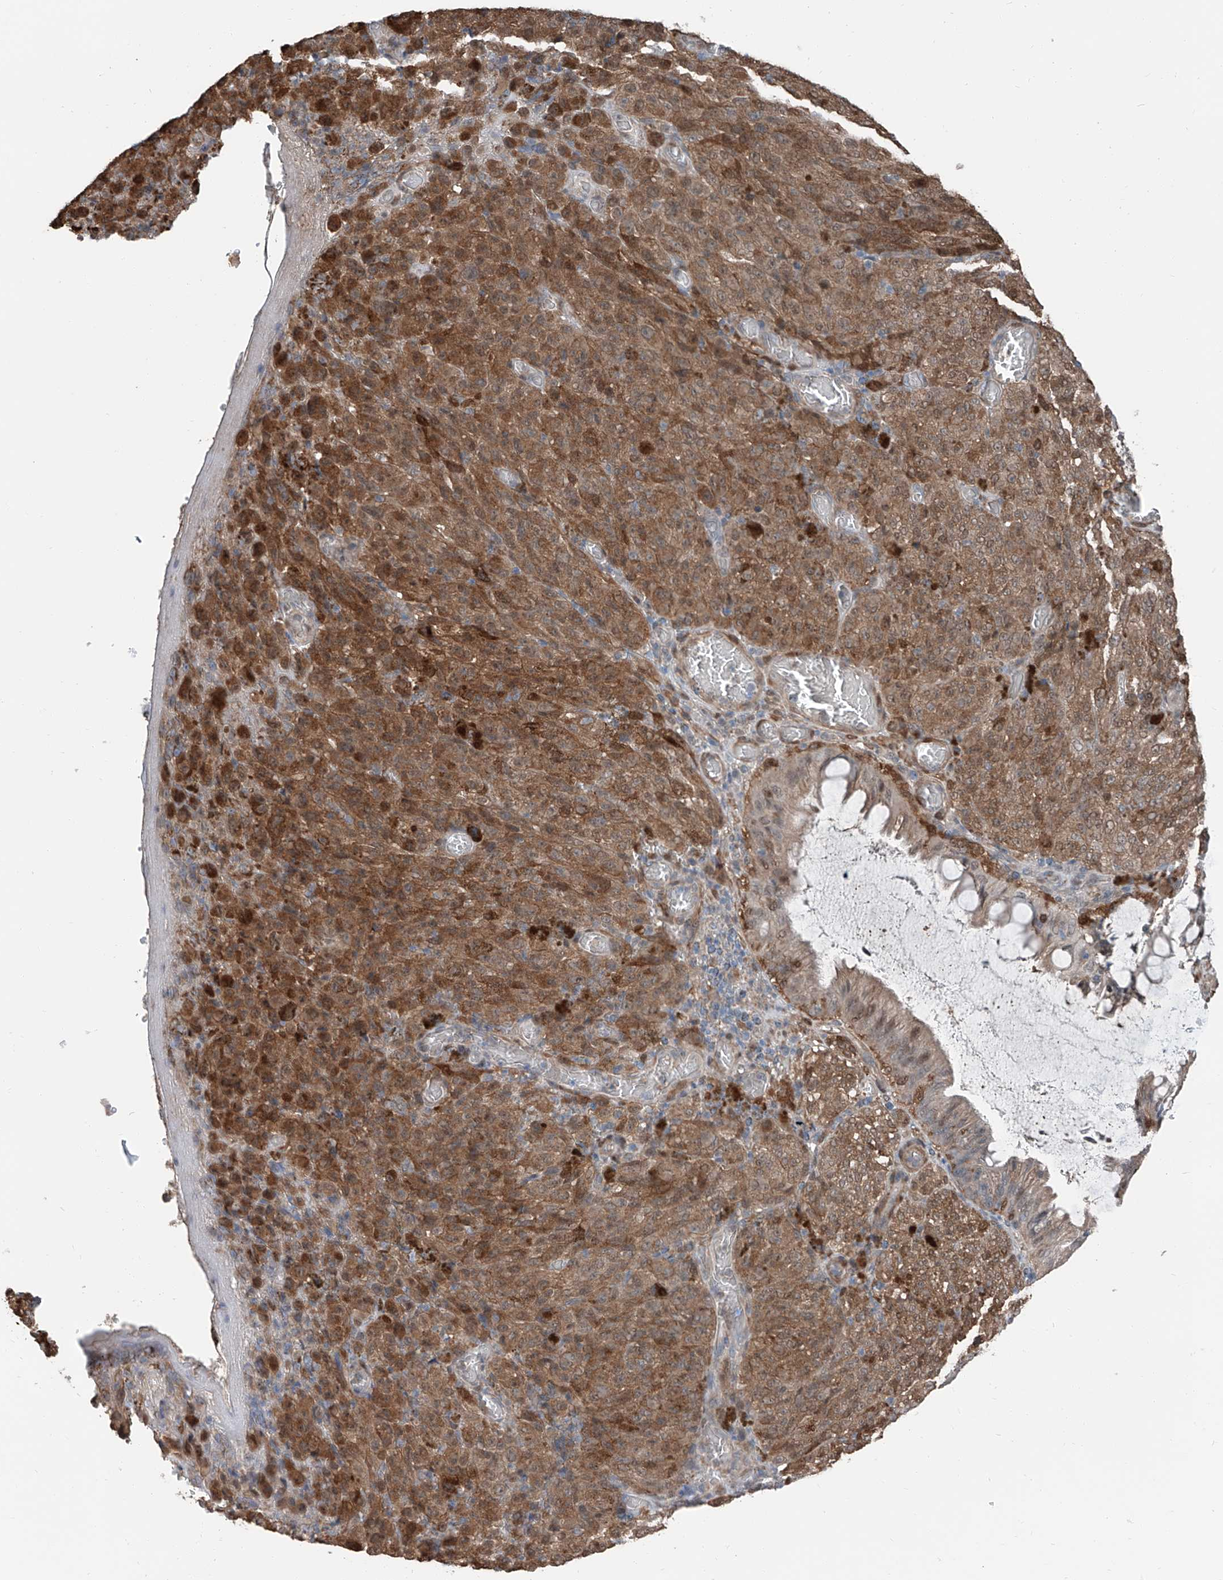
{"staining": {"intensity": "moderate", "quantity": ">75%", "location": "cytoplasmic/membranous"}, "tissue": "melanoma", "cell_type": "Tumor cells", "image_type": "cancer", "snomed": [{"axis": "morphology", "description": "Malignant melanoma, NOS"}, {"axis": "topography", "description": "Rectum"}], "caption": "Protein expression analysis of human melanoma reveals moderate cytoplasmic/membranous positivity in about >75% of tumor cells.", "gene": "HSPA6", "patient": {"sex": "female", "age": 81}}